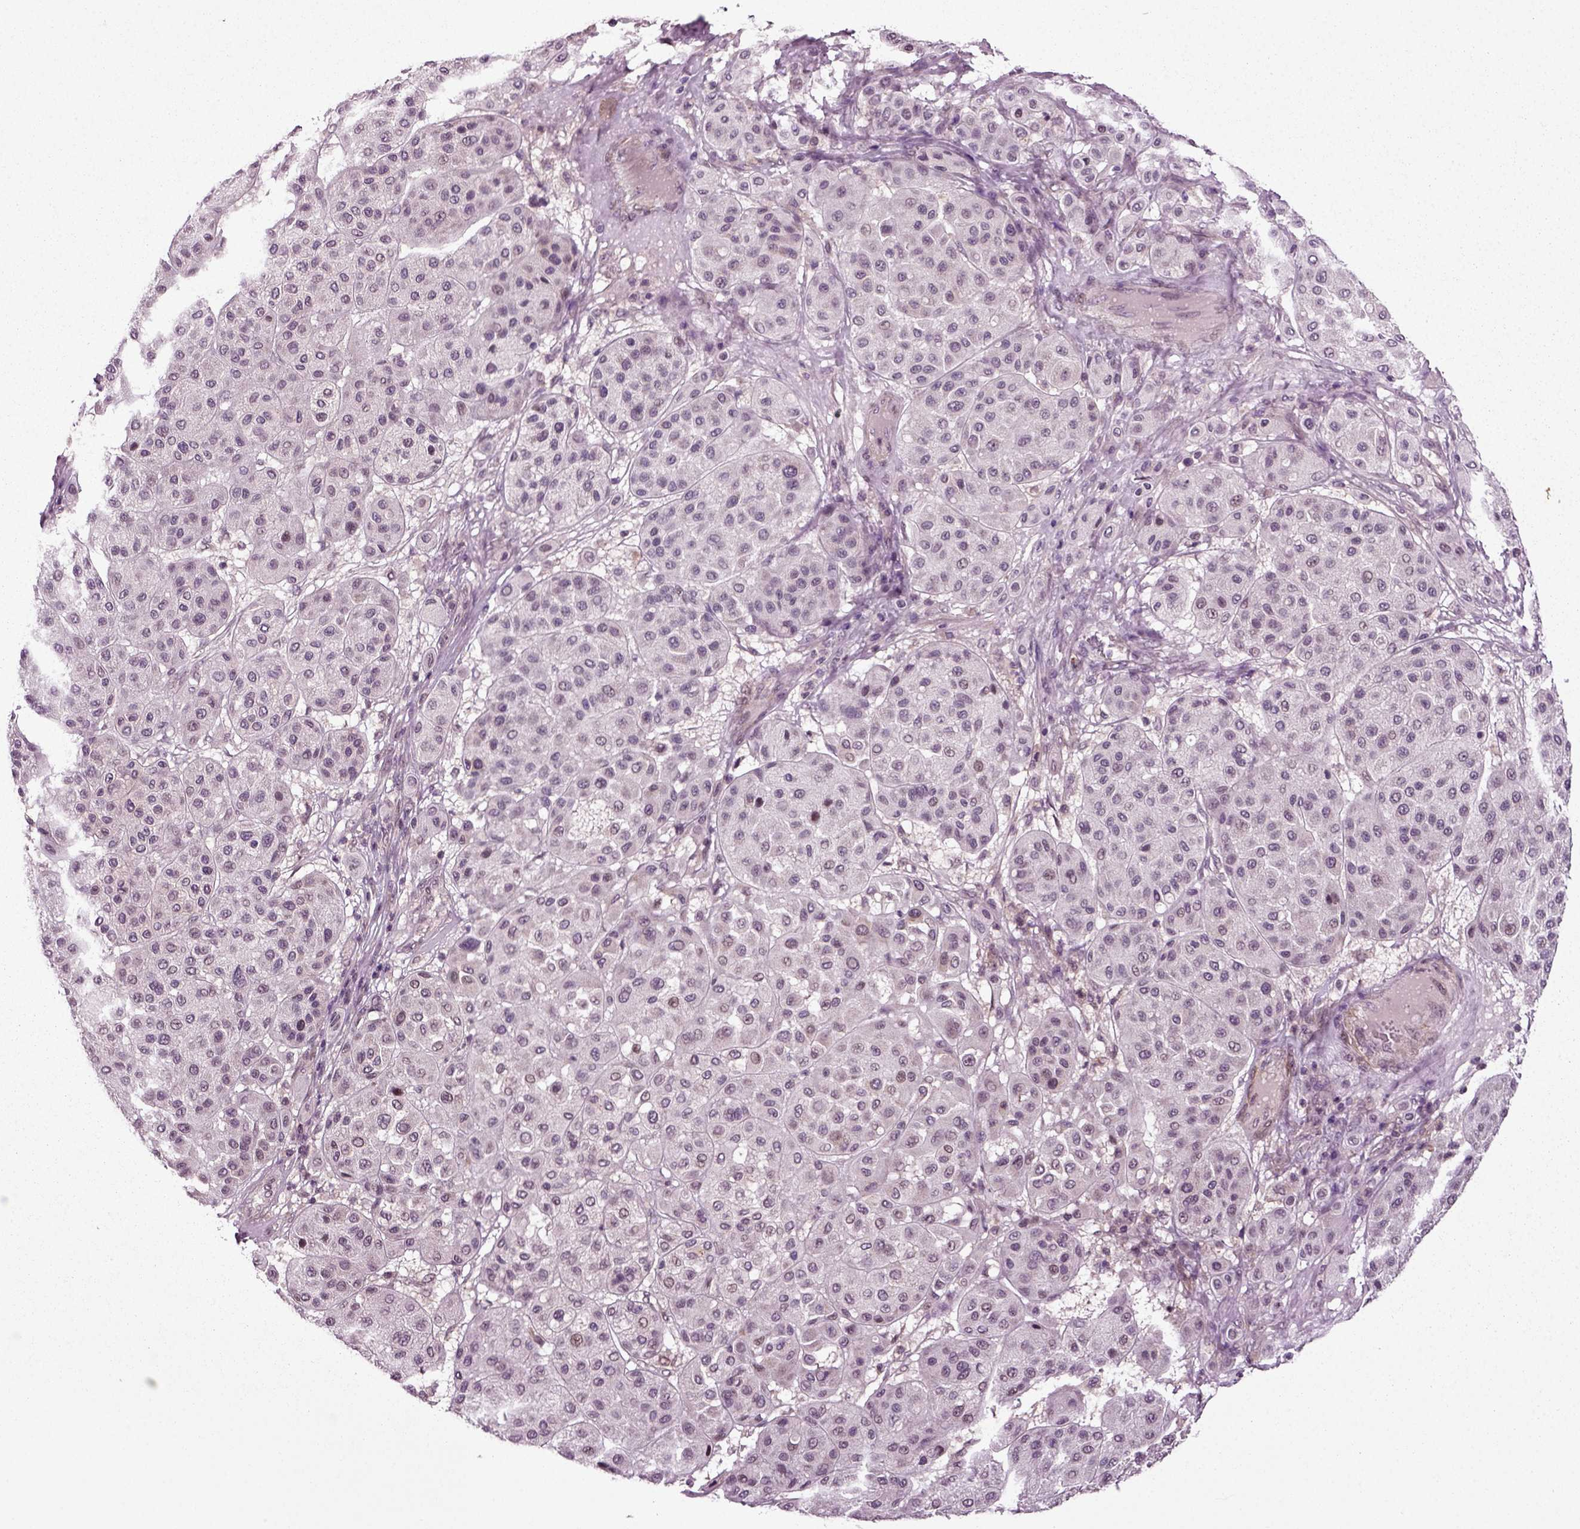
{"staining": {"intensity": "negative", "quantity": "none", "location": "none"}, "tissue": "melanoma", "cell_type": "Tumor cells", "image_type": "cancer", "snomed": [{"axis": "morphology", "description": "Malignant melanoma, Metastatic site"}, {"axis": "topography", "description": "Smooth muscle"}], "caption": "High power microscopy micrograph of an IHC image of melanoma, revealing no significant expression in tumor cells.", "gene": "KNSTRN", "patient": {"sex": "male", "age": 41}}